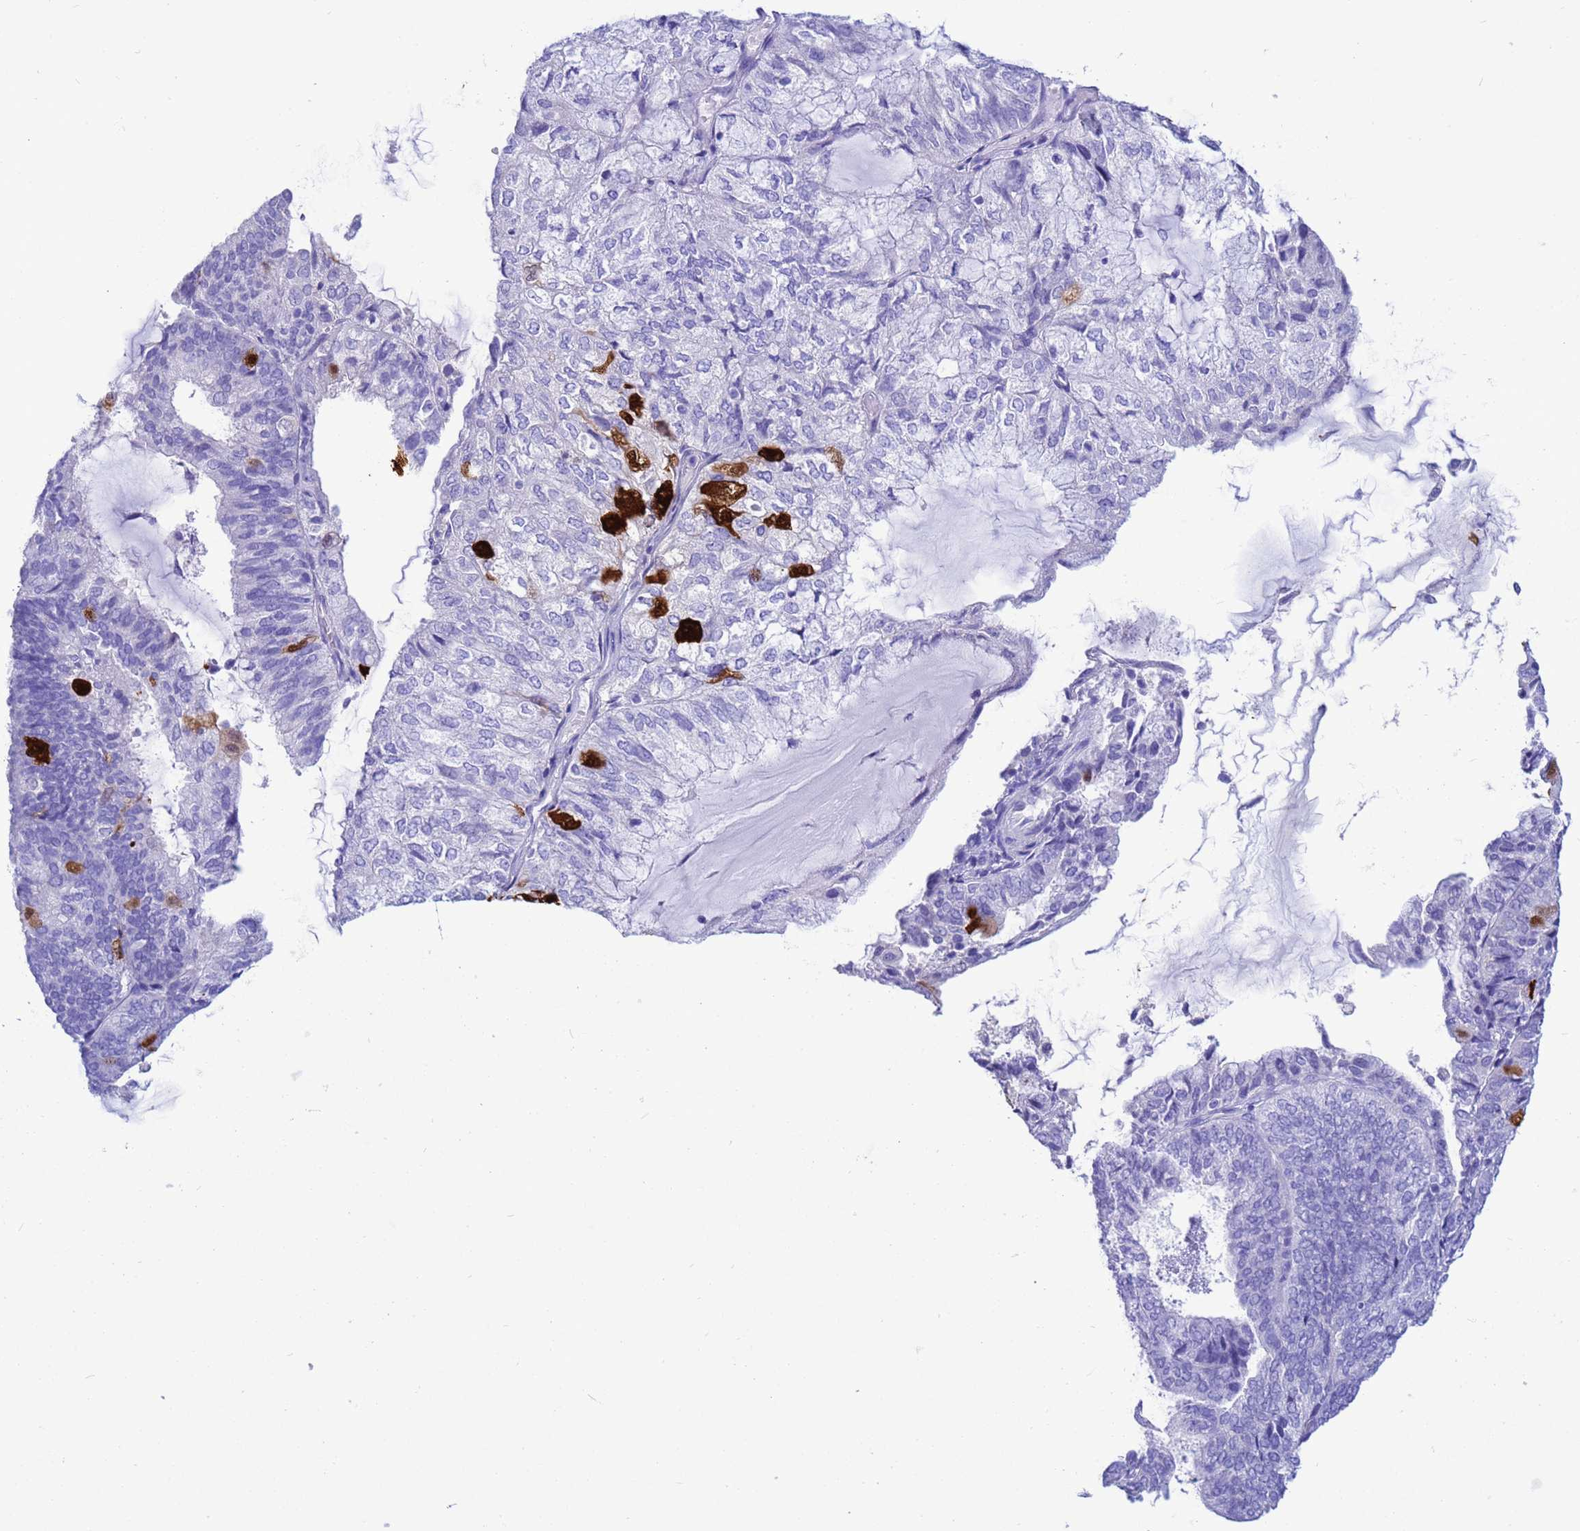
{"staining": {"intensity": "strong", "quantity": "<25%", "location": "cytoplasmic/membranous,nuclear"}, "tissue": "endometrial cancer", "cell_type": "Tumor cells", "image_type": "cancer", "snomed": [{"axis": "morphology", "description": "Adenocarcinoma, NOS"}, {"axis": "topography", "description": "Endometrium"}], "caption": "IHC image of human endometrial cancer (adenocarcinoma) stained for a protein (brown), which demonstrates medium levels of strong cytoplasmic/membranous and nuclear expression in about <25% of tumor cells.", "gene": "AKR1C2", "patient": {"sex": "female", "age": 81}}